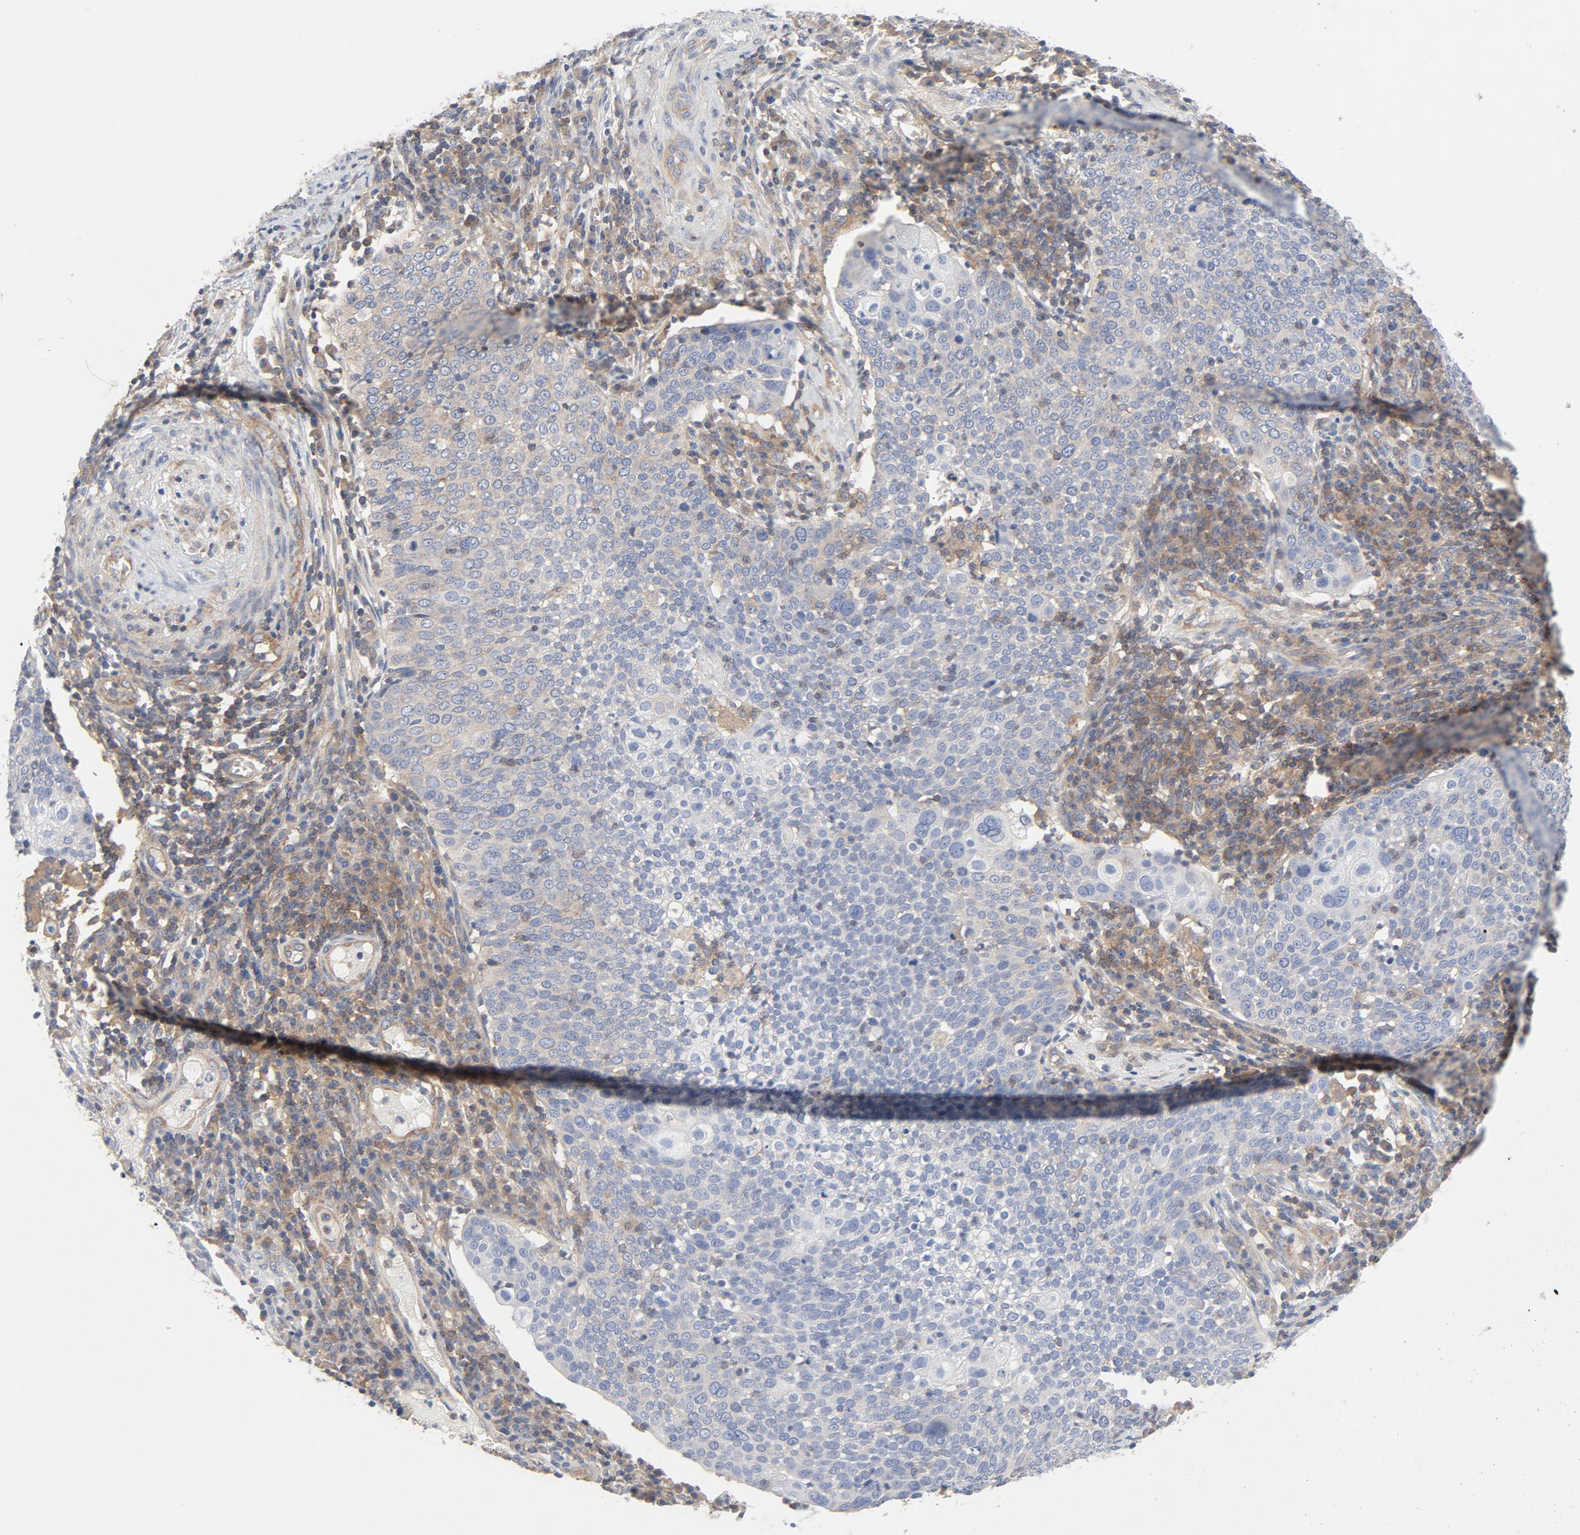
{"staining": {"intensity": "weak", "quantity": "<25%", "location": "cytoplasmic/membranous"}, "tissue": "cervical cancer", "cell_type": "Tumor cells", "image_type": "cancer", "snomed": [{"axis": "morphology", "description": "Squamous cell carcinoma, NOS"}, {"axis": "topography", "description": "Cervix"}], "caption": "The micrograph displays no staining of tumor cells in cervical cancer (squamous cell carcinoma).", "gene": "RABEP1", "patient": {"sex": "female", "age": 40}}